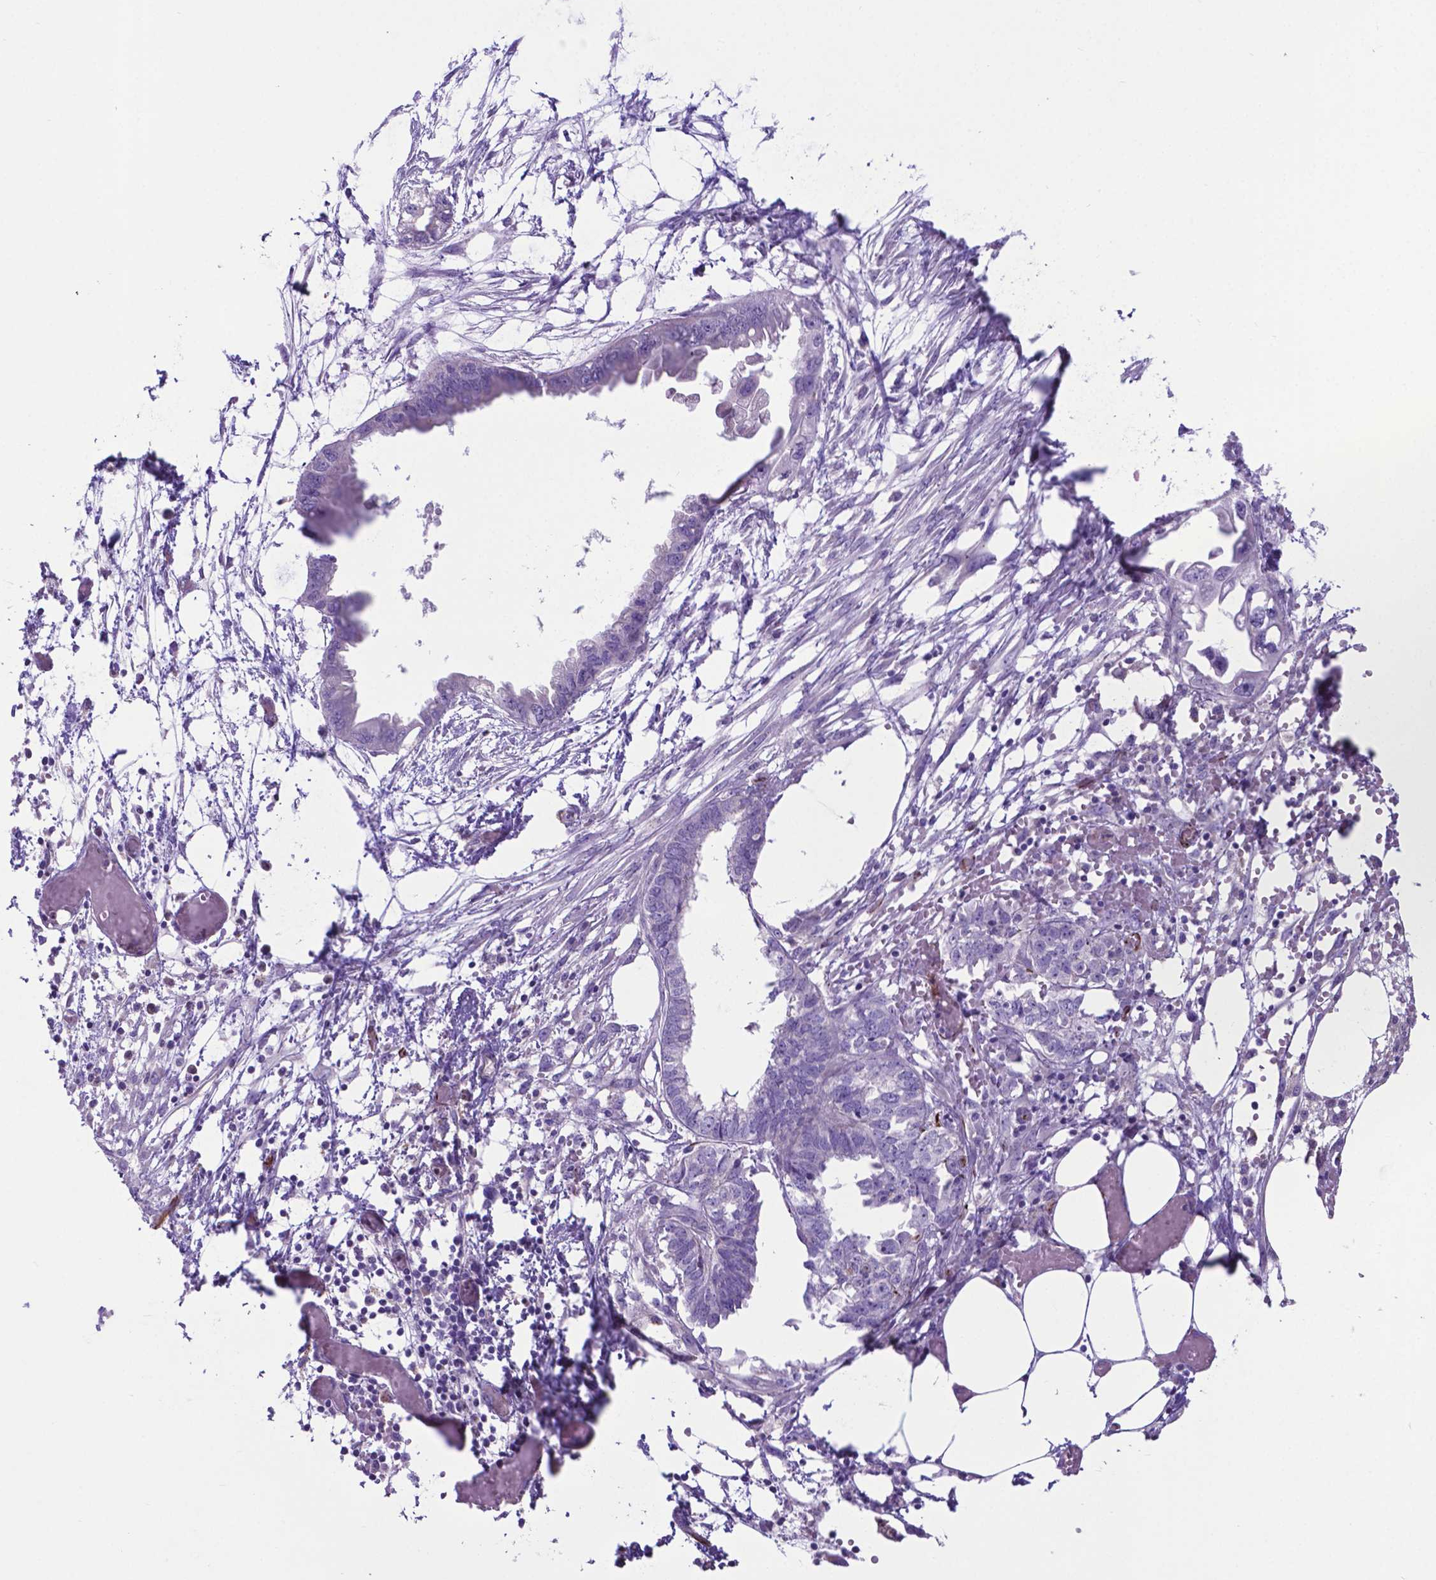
{"staining": {"intensity": "negative", "quantity": "none", "location": "none"}, "tissue": "endometrial cancer", "cell_type": "Tumor cells", "image_type": "cancer", "snomed": [{"axis": "morphology", "description": "Adenocarcinoma, NOS"}, {"axis": "morphology", "description": "Adenocarcinoma, metastatic, NOS"}, {"axis": "topography", "description": "Adipose tissue"}, {"axis": "topography", "description": "Endometrium"}], "caption": "Human endometrial cancer stained for a protein using IHC demonstrates no staining in tumor cells.", "gene": "LZTR1", "patient": {"sex": "female", "age": 67}}